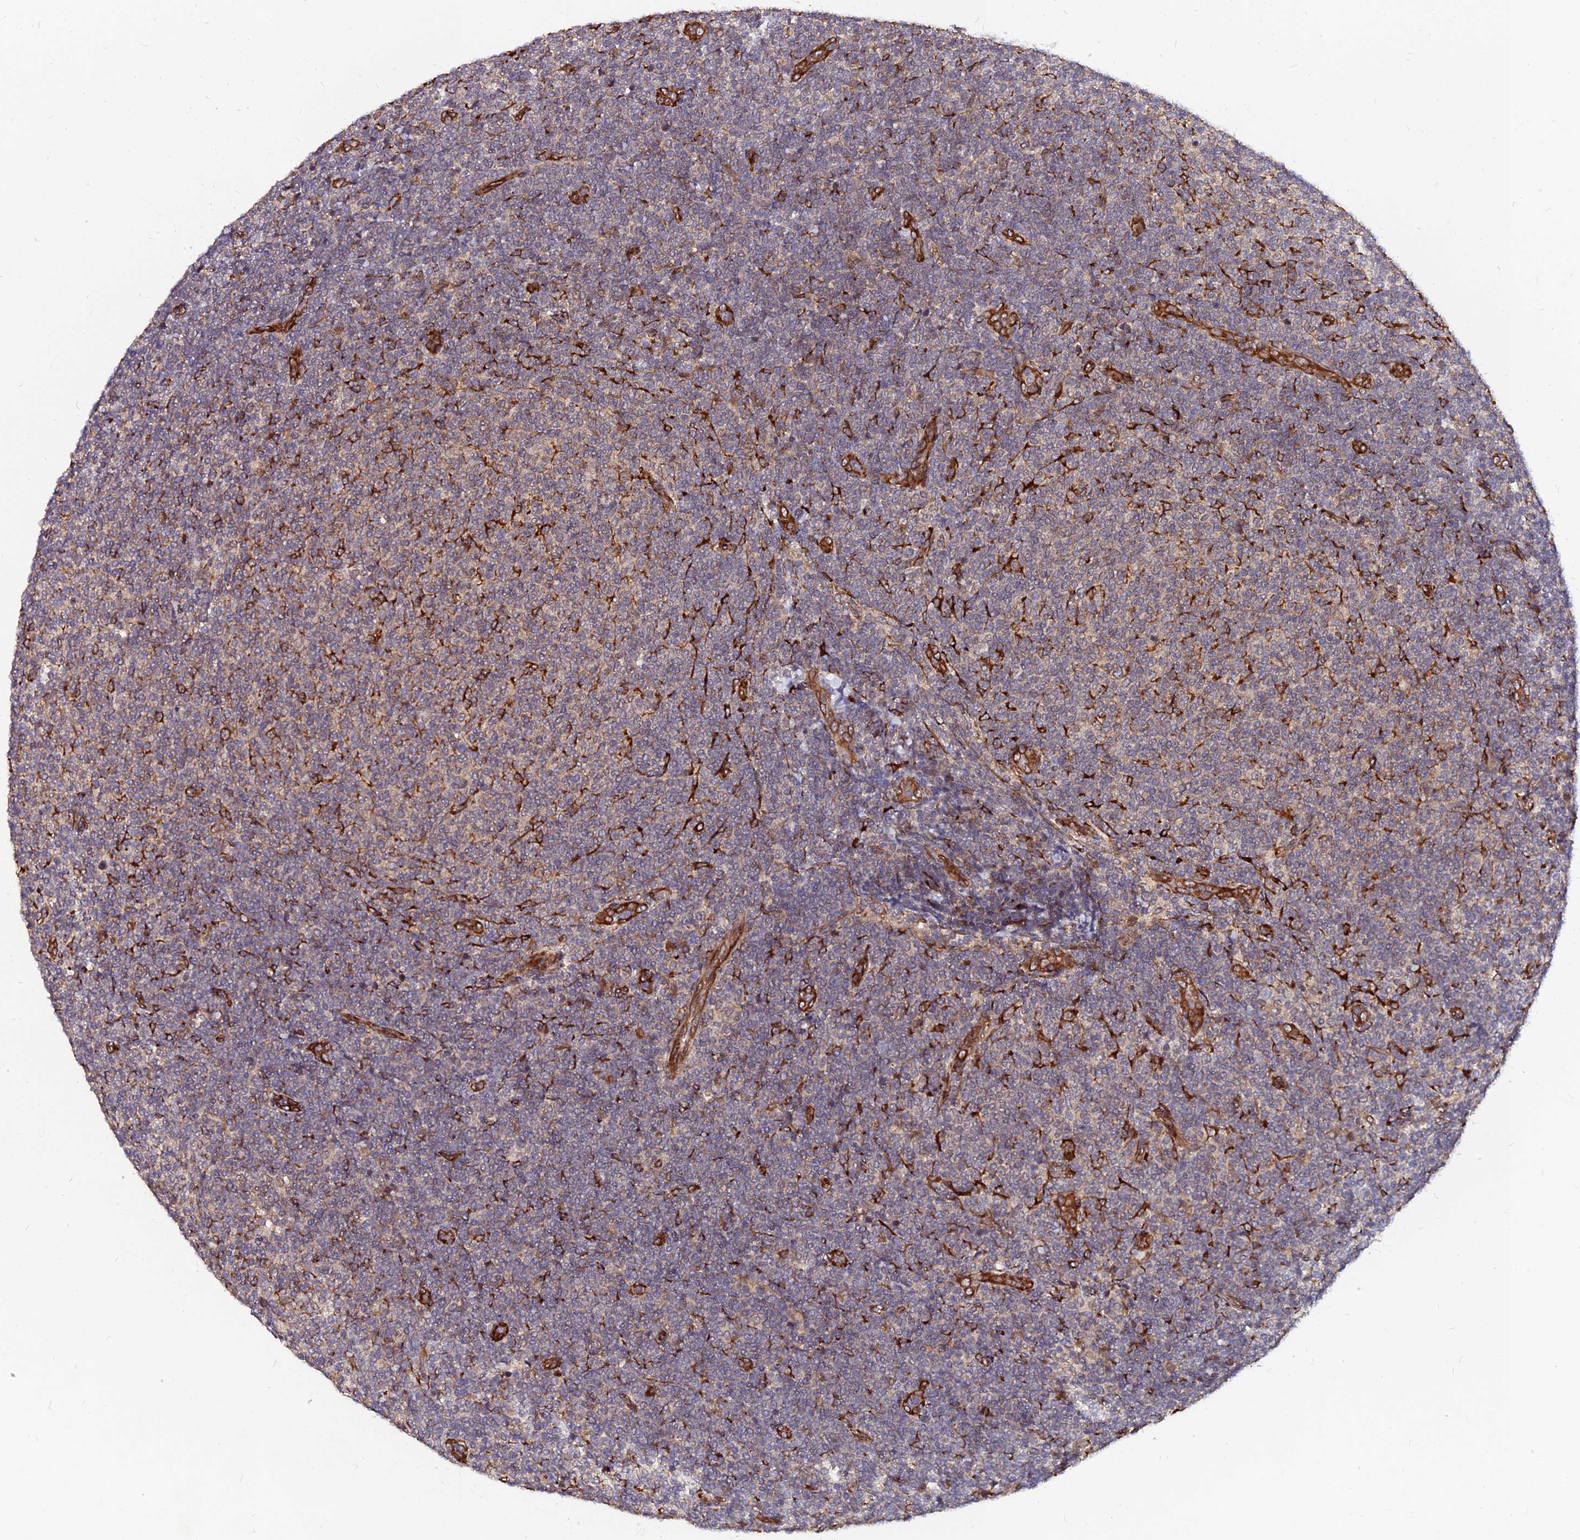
{"staining": {"intensity": "moderate", "quantity": ">75%", "location": "cytoplasmic/membranous"}, "tissue": "lymphoma", "cell_type": "Tumor cells", "image_type": "cancer", "snomed": [{"axis": "morphology", "description": "Malignant lymphoma, non-Hodgkin's type, Low grade"}, {"axis": "topography", "description": "Lymph node"}], "caption": "A high-resolution histopathology image shows IHC staining of lymphoma, which displays moderate cytoplasmic/membranous positivity in about >75% of tumor cells.", "gene": "PDE4D", "patient": {"sex": "male", "age": 66}}